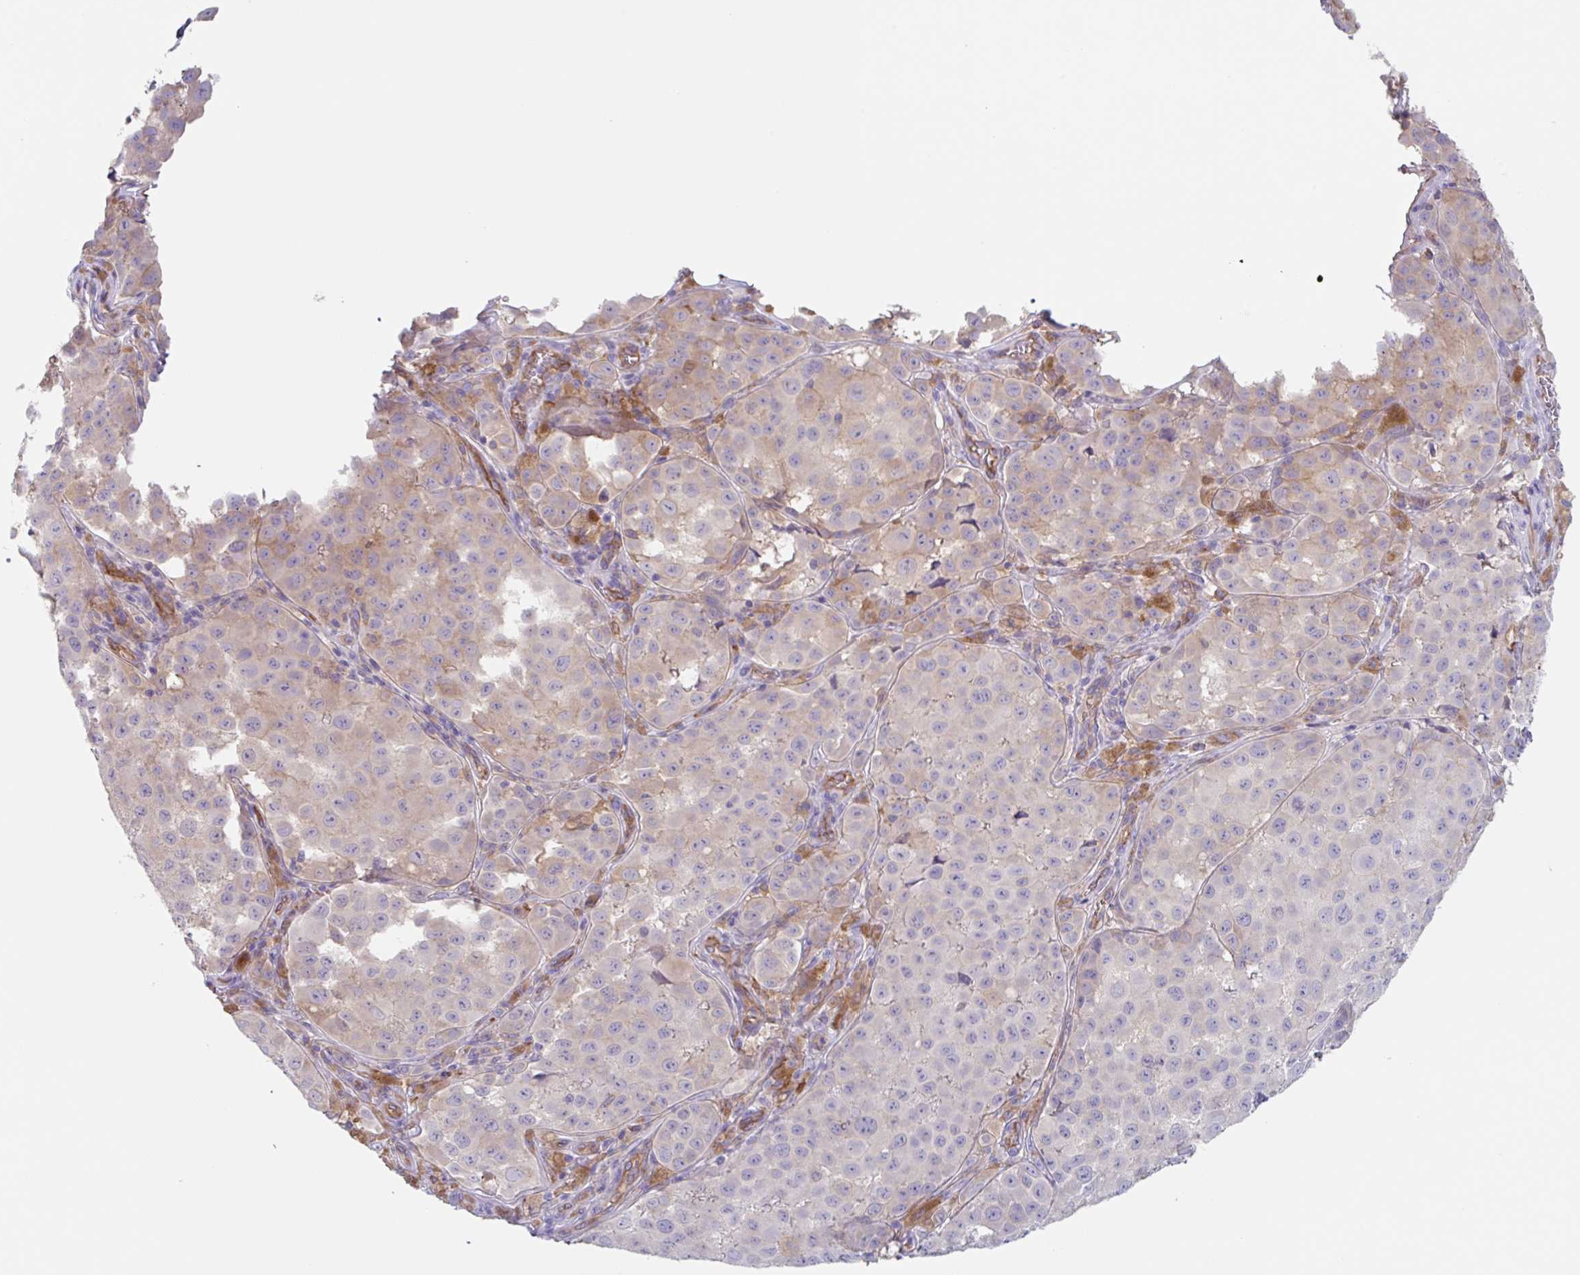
{"staining": {"intensity": "weak", "quantity": "<25%", "location": "cytoplasmic/membranous"}, "tissue": "melanoma", "cell_type": "Tumor cells", "image_type": "cancer", "snomed": [{"axis": "morphology", "description": "Malignant melanoma, NOS"}, {"axis": "topography", "description": "Skin"}], "caption": "This is an immunohistochemistry (IHC) histopathology image of human malignant melanoma. There is no positivity in tumor cells.", "gene": "EHD4", "patient": {"sex": "male", "age": 64}}